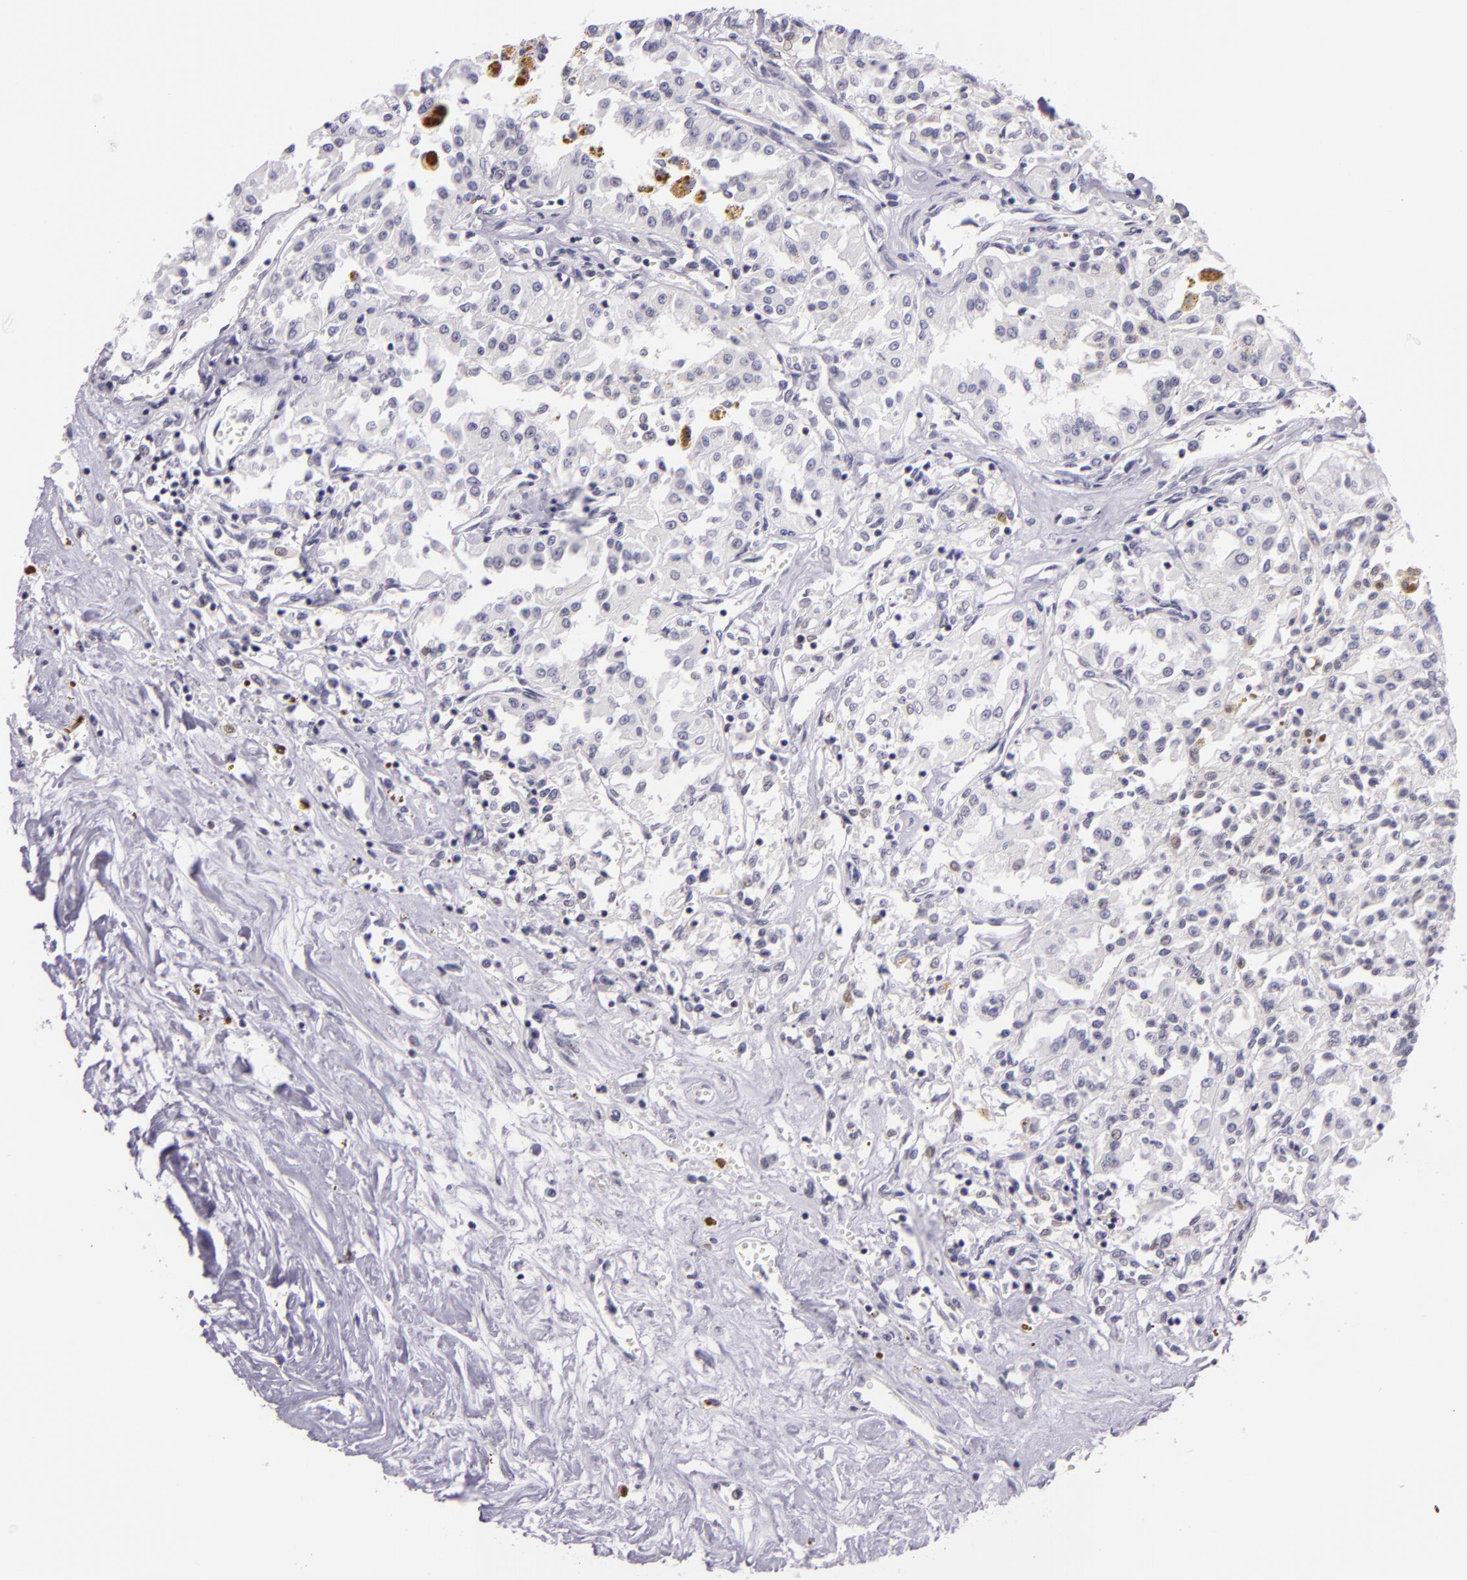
{"staining": {"intensity": "moderate", "quantity": "<25%", "location": "nuclear"}, "tissue": "renal cancer", "cell_type": "Tumor cells", "image_type": "cancer", "snomed": [{"axis": "morphology", "description": "Adenocarcinoma, NOS"}, {"axis": "topography", "description": "Kidney"}], "caption": "High-power microscopy captured an immunohistochemistry (IHC) histopathology image of renal adenocarcinoma, revealing moderate nuclear positivity in about <25% of tumor cells.", "gene": "MT1A", "patient": {"sex": "male", "age": 78}}